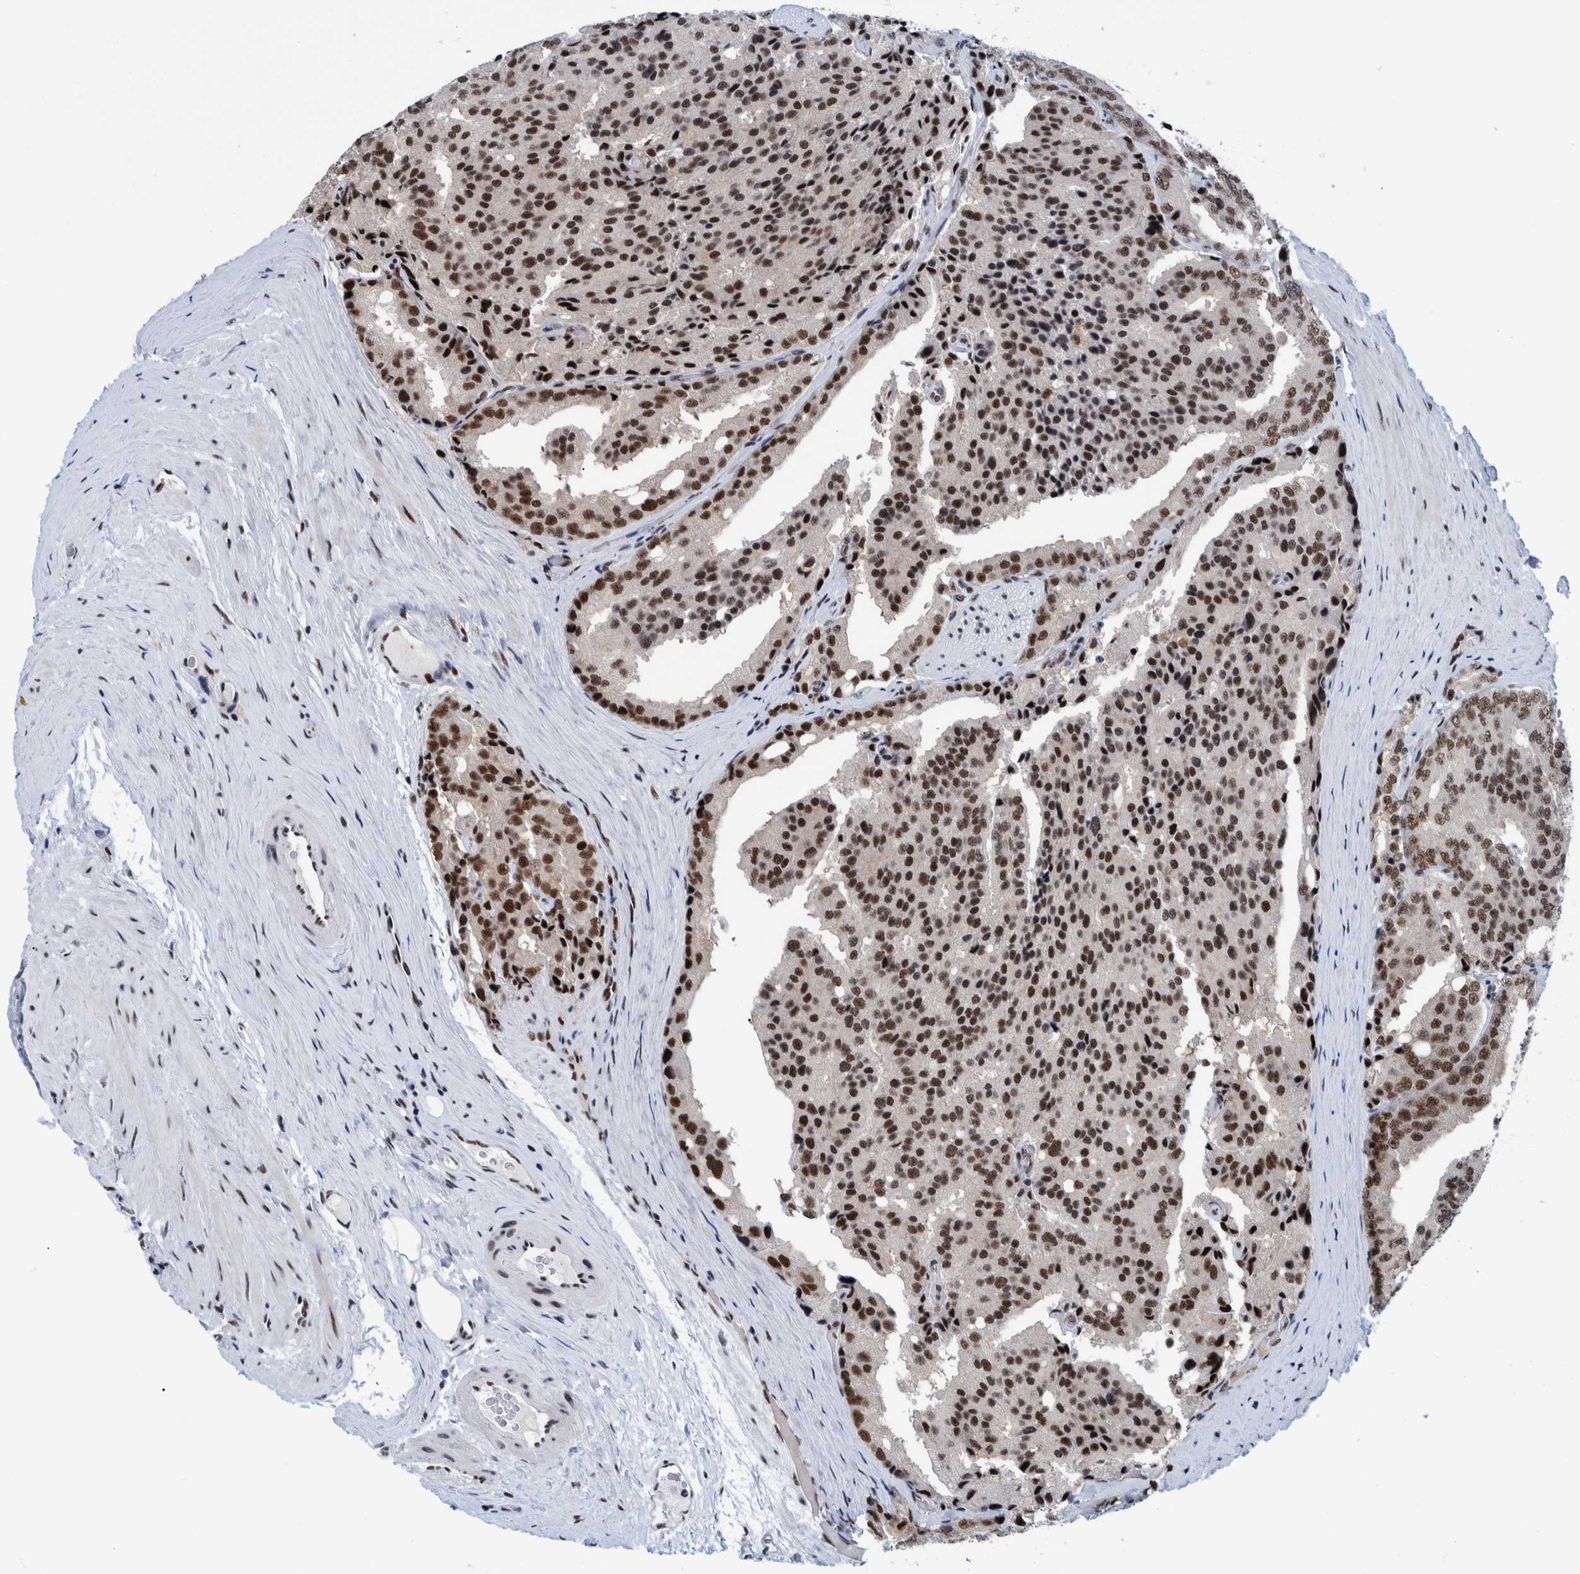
{"staining": {"intensity": "strong", "quantity": ">75%", "location": "nuclear"}, "tissue": "prostate cancer", "cell_type": "Tumor cells", "image_type": "cancer", "snomed": [{"axis": "morphology", "description": "Adenocarcinoma, High grade"}, {"axis": "topography", "description": "Prostate"}], "caption": "The photomicrograph shows immunohistochemical staining of prostate cancer (high-grade adenocarcinoma). There is strong nuclear positivity is appreciated in about >75% of tumor cells.", "gene": "EFTUD2", "patient": {"sex": "male", "age": 50}}